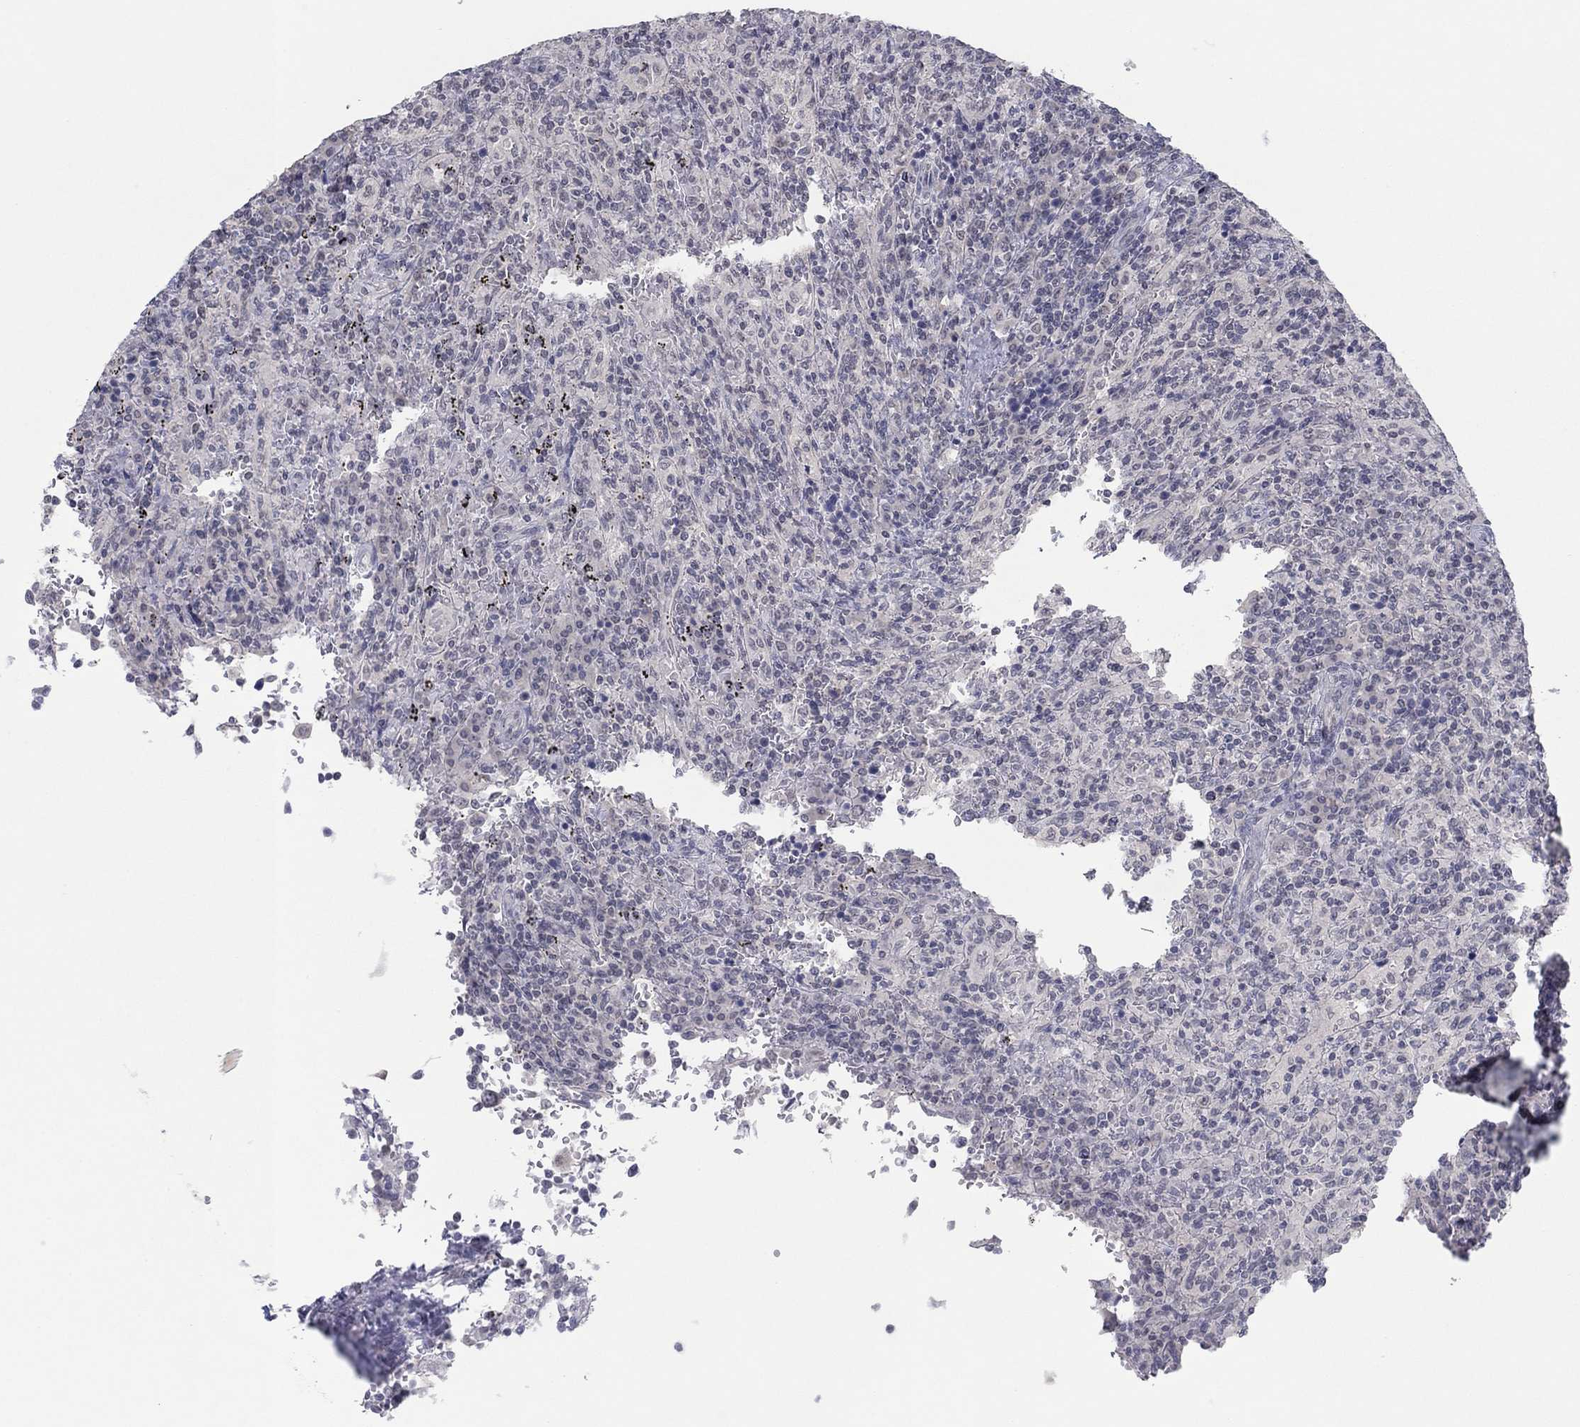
{"staining": {"intensity": "negative", "quantity": "none", "location": "none"}, "tissue": "lymphoma", "cell_type": "Tumor cells", "image_type": "cancer", "snomed": [{"axis": "morphology", "description": "Malignant lymphoma, non-Hodgkin's type, Low grade"}, {"axis": "topography", "description": "Spleen"}], "caption": "Lymphoma was stained to show a protein in brown. There is no significant expression in tumor cells.", "gene": "SLC22A2", "patient": {"sex": "male", "age": 62}}